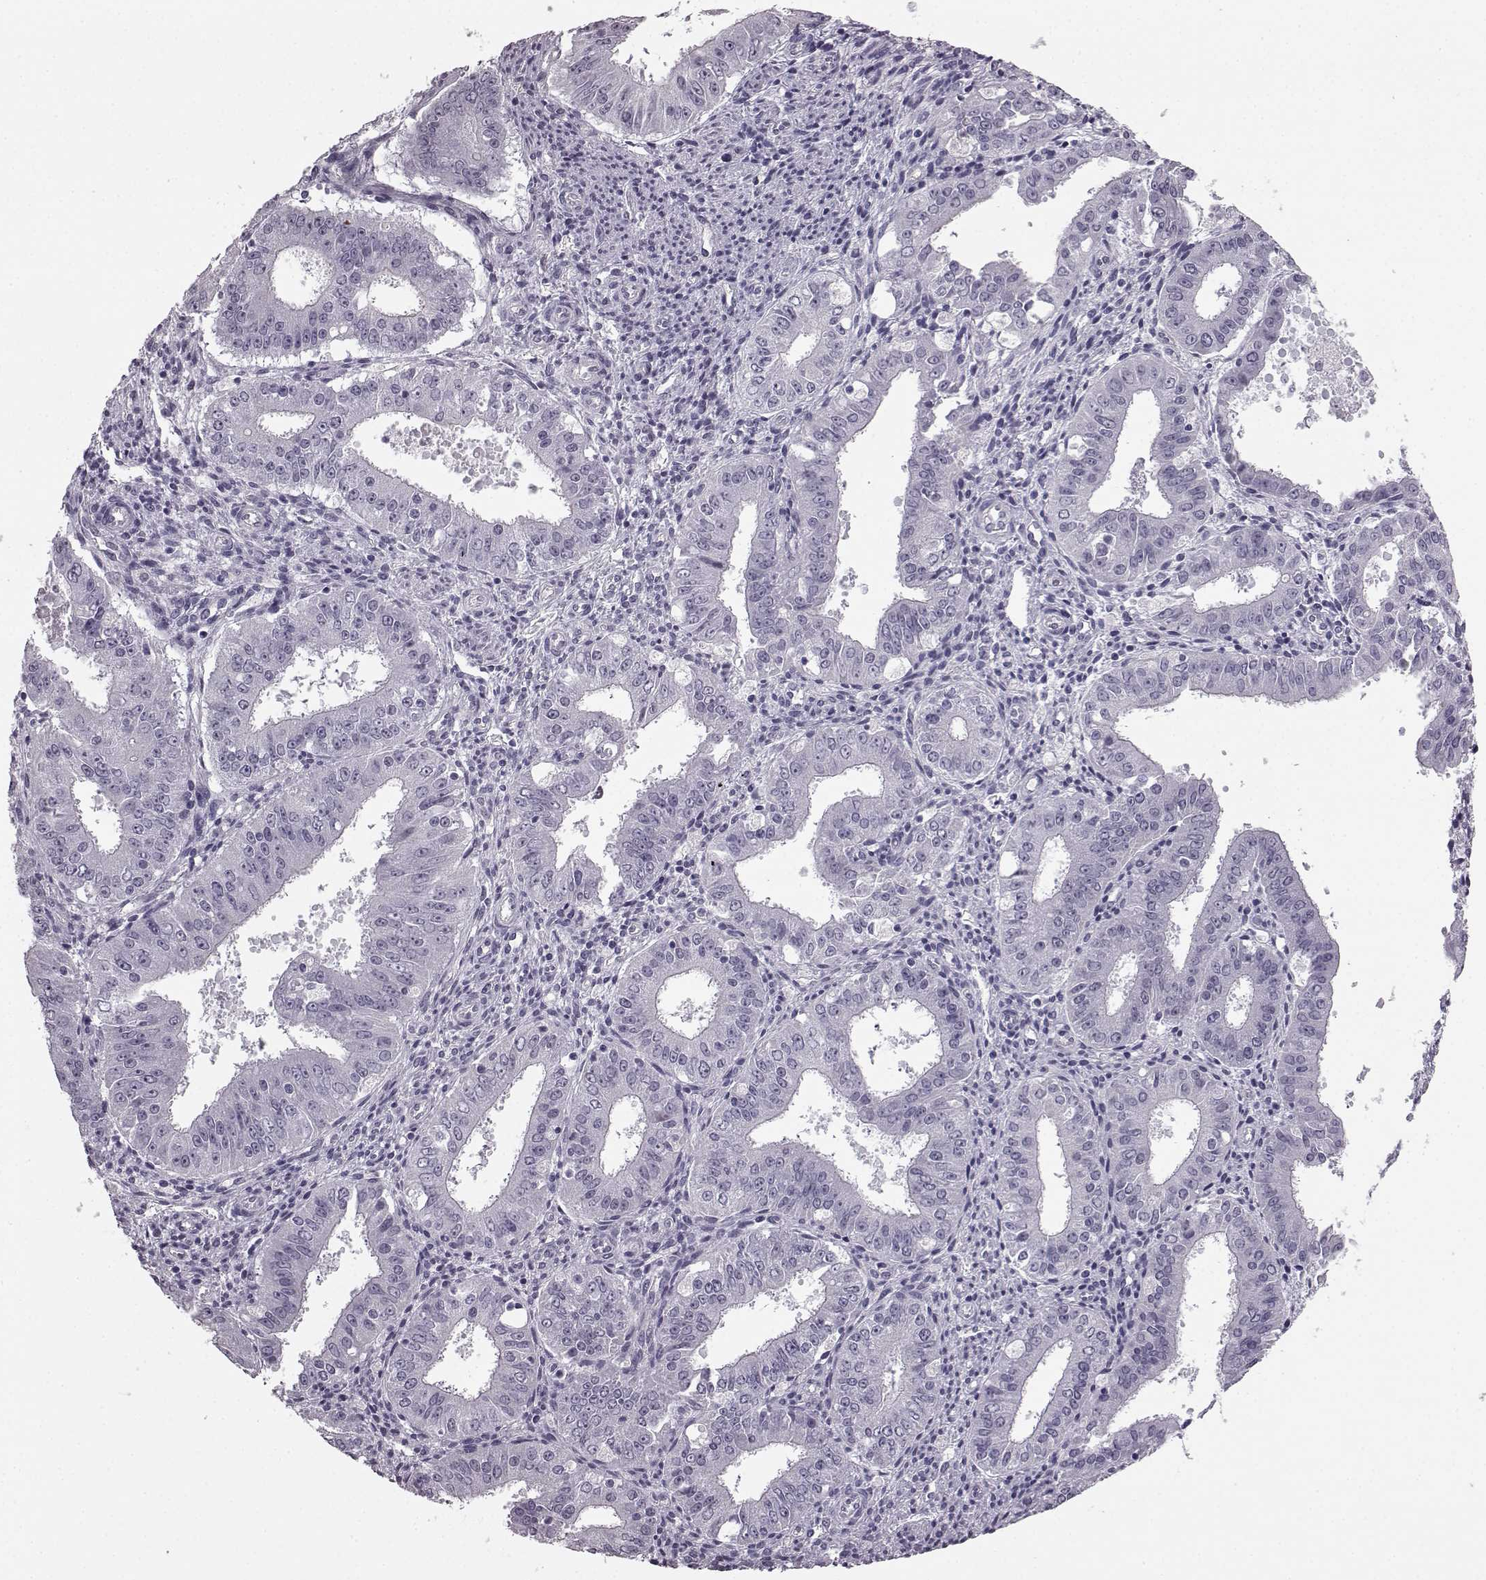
{"staining": {"intensity": "negative", "quantity": "none", "location": "none"}, "tissue": "ovarian cancer", "cell_type": "Tumor cells", "image_type": "cancer", "snomed": [{"axis": "morphology", "description": "Carcinoma, endometroid"}, {"axis": "topography", "description": "Ovary"}], "caption": "An immunohistochemistry photomicrograph of endometroid carcinoma (ovarian) is shown. There is no staining in tumor cells of endometroid carcinoma (ovarian).", "gene": "PRPH2", "patient": {"sex": "female", "age": 42}}